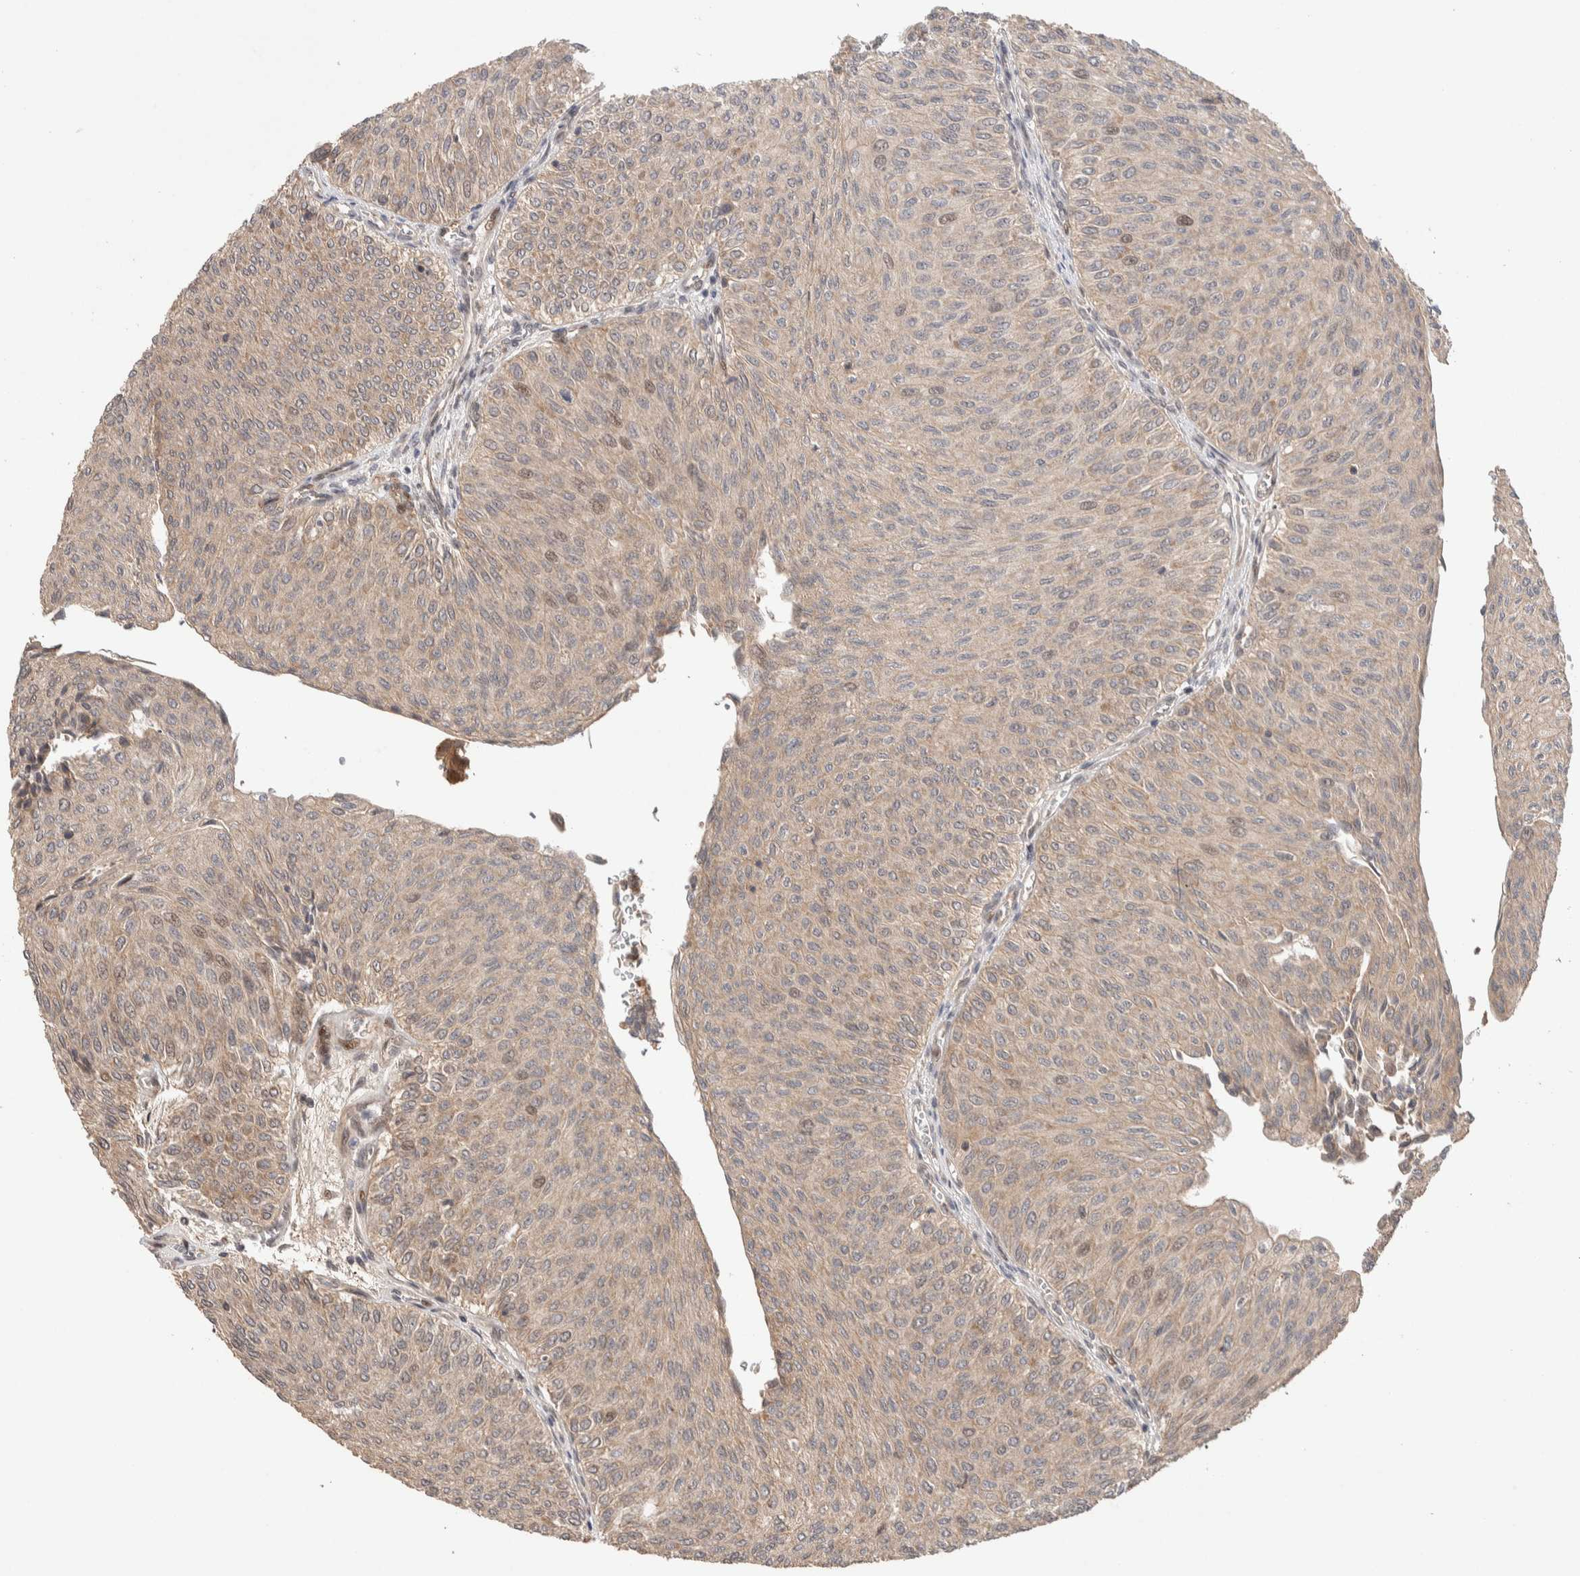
{"staining": {"intensity": "weak", "quantity": ">75%", "location": "cytoplasmic/membranous"}, "tissue": "urothelial cancer", "cell_type": "Tumor cells", "image_type": "cancer", "snomed": [{"axis": "morphology", "description": "Urothelial carcinoma, Low grade"}, {"axis": "topography", "description": "Urinary bladder"}], "caption": "Human low-grade urothelial carcinoma stained with a protein marker shows weak staining in tumor cells.", "gene": "PRDM15", "patient": {"sex": "male", "age": 78}}